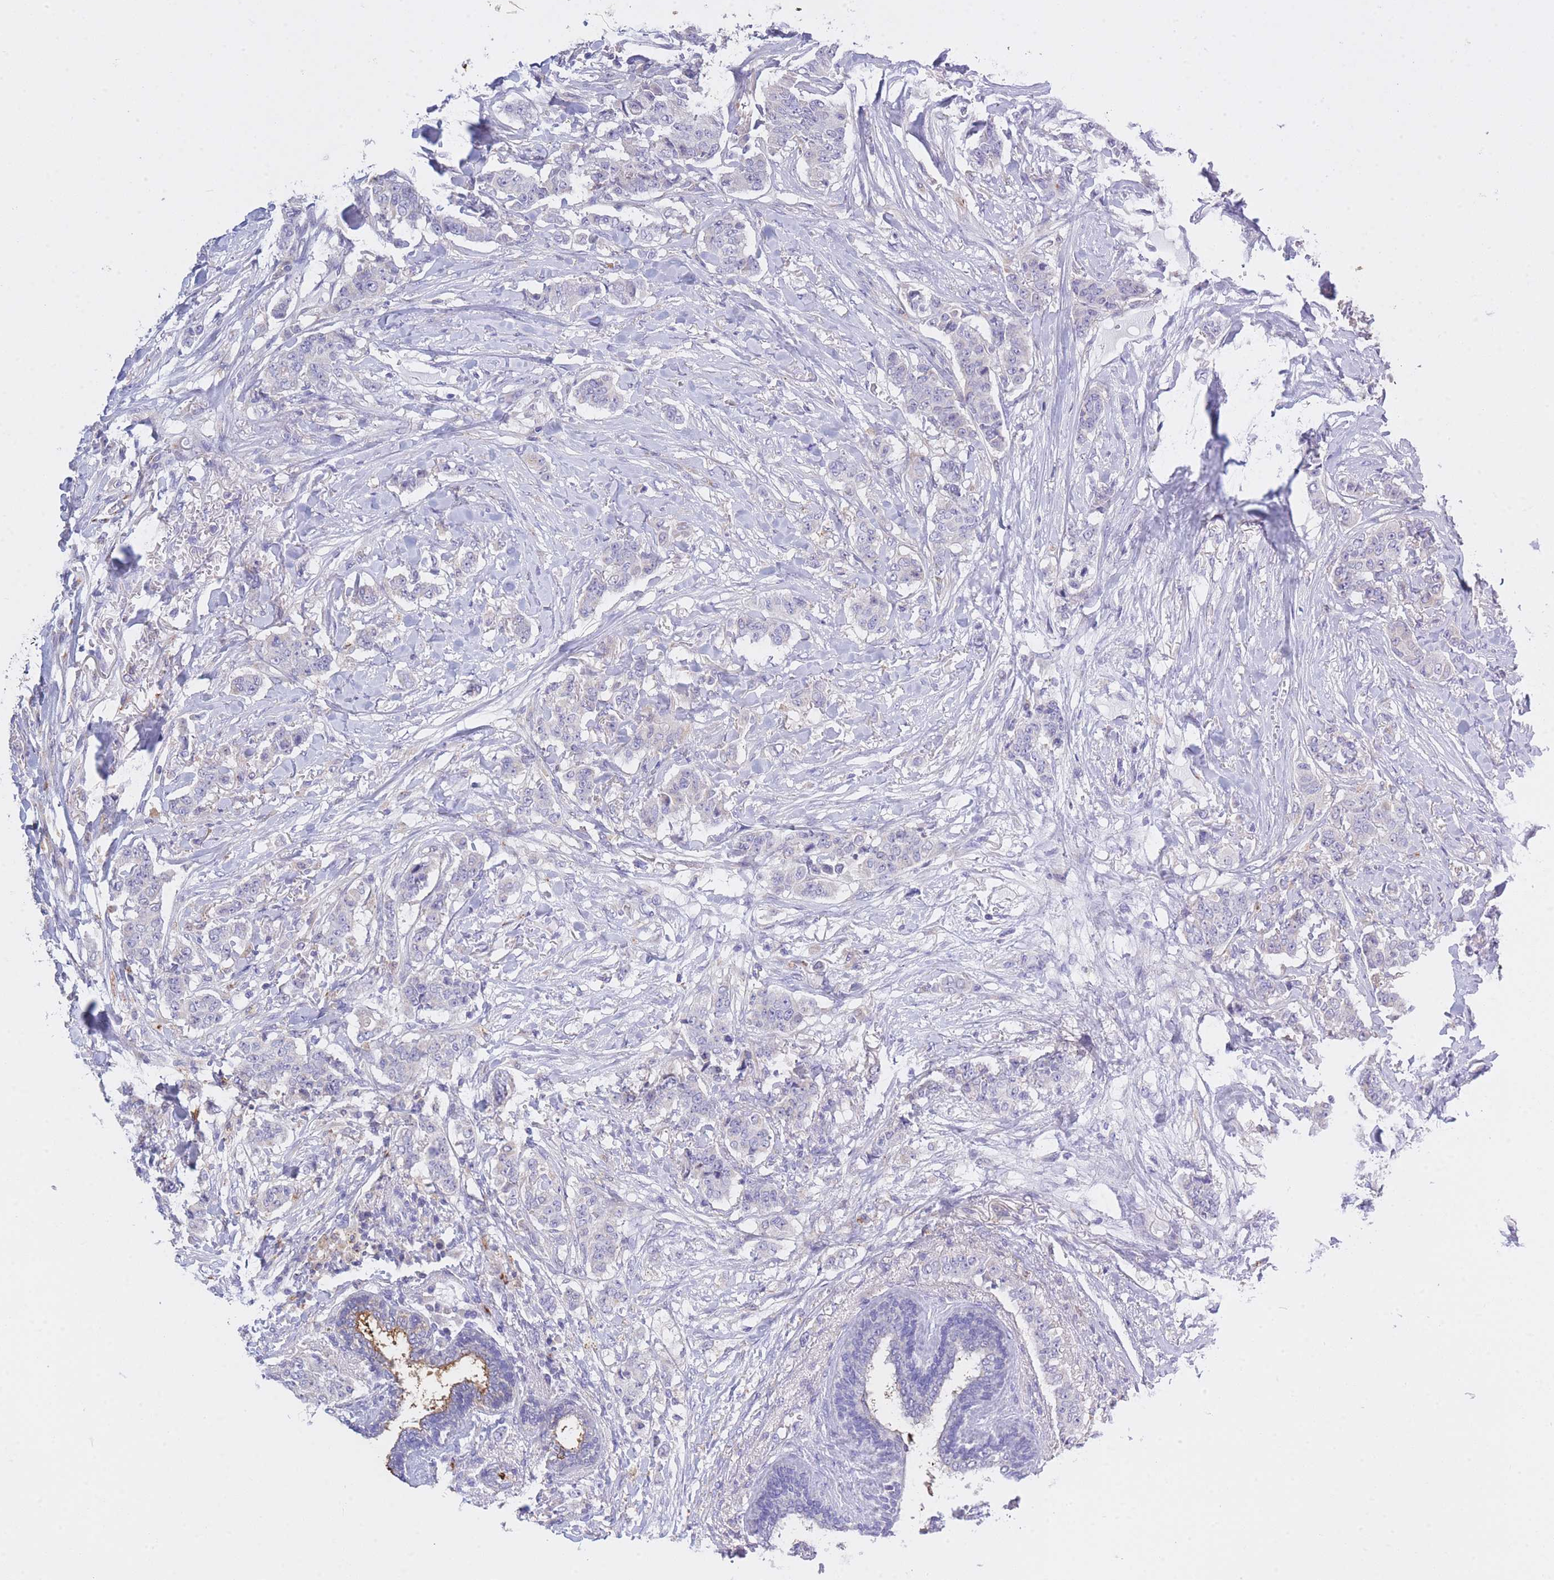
{"staining": {"intensity": "negative", "quantity": "none", "location": "none"}, "tissue": "breast cancer", "cell_type": "Tumor cells", "image_type": "cancer", "snomed": [{"axis": "morphology", "description": "Duct carcinoma"}, {"axis": "topography", "description": "Breast"}], "caption": "Immunohistochemistry micrograph of breast invasive ductal carcinoma stained for a protein (brown), which shows no positivity in tumor cells.", "gene": "CENPM", "patient": {"sex": "female", "age": 40}}